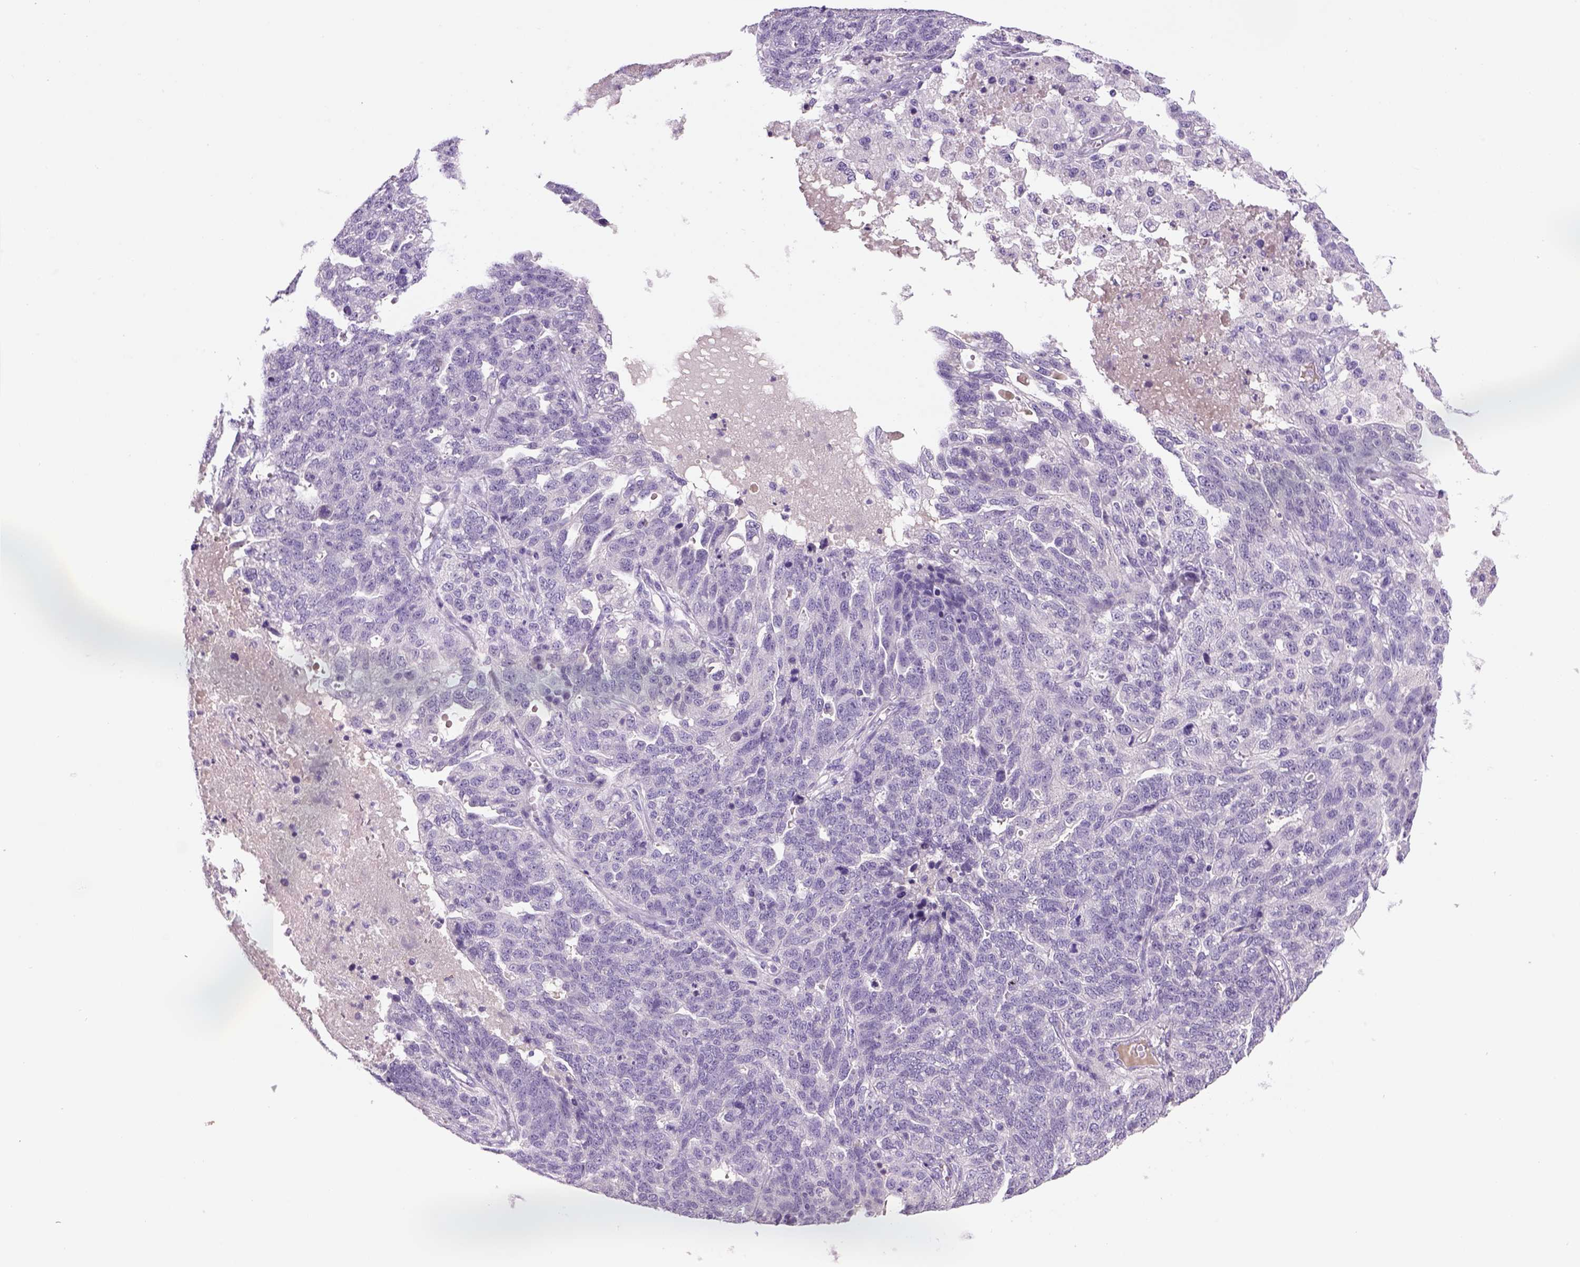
{"staining": {"intensity": "negative", "quantity": "none", "location": "none"}, "tissue": "ovarian cancer", "cell_type": "Tumor cells", "image_type": "cancer", "snomed": [{"axis": "morphology", "description": "Cystadenocarcinoma, serous, NOS"}, {"axis": "topography", "description": "Ovary"}], "caption": "The micrograph demonstrates no significant positivity in tumor cells of ovarian serous cystadenocarcinoma.", "gene": "DBH", "patient": {"sex": "female", "age": 71}}